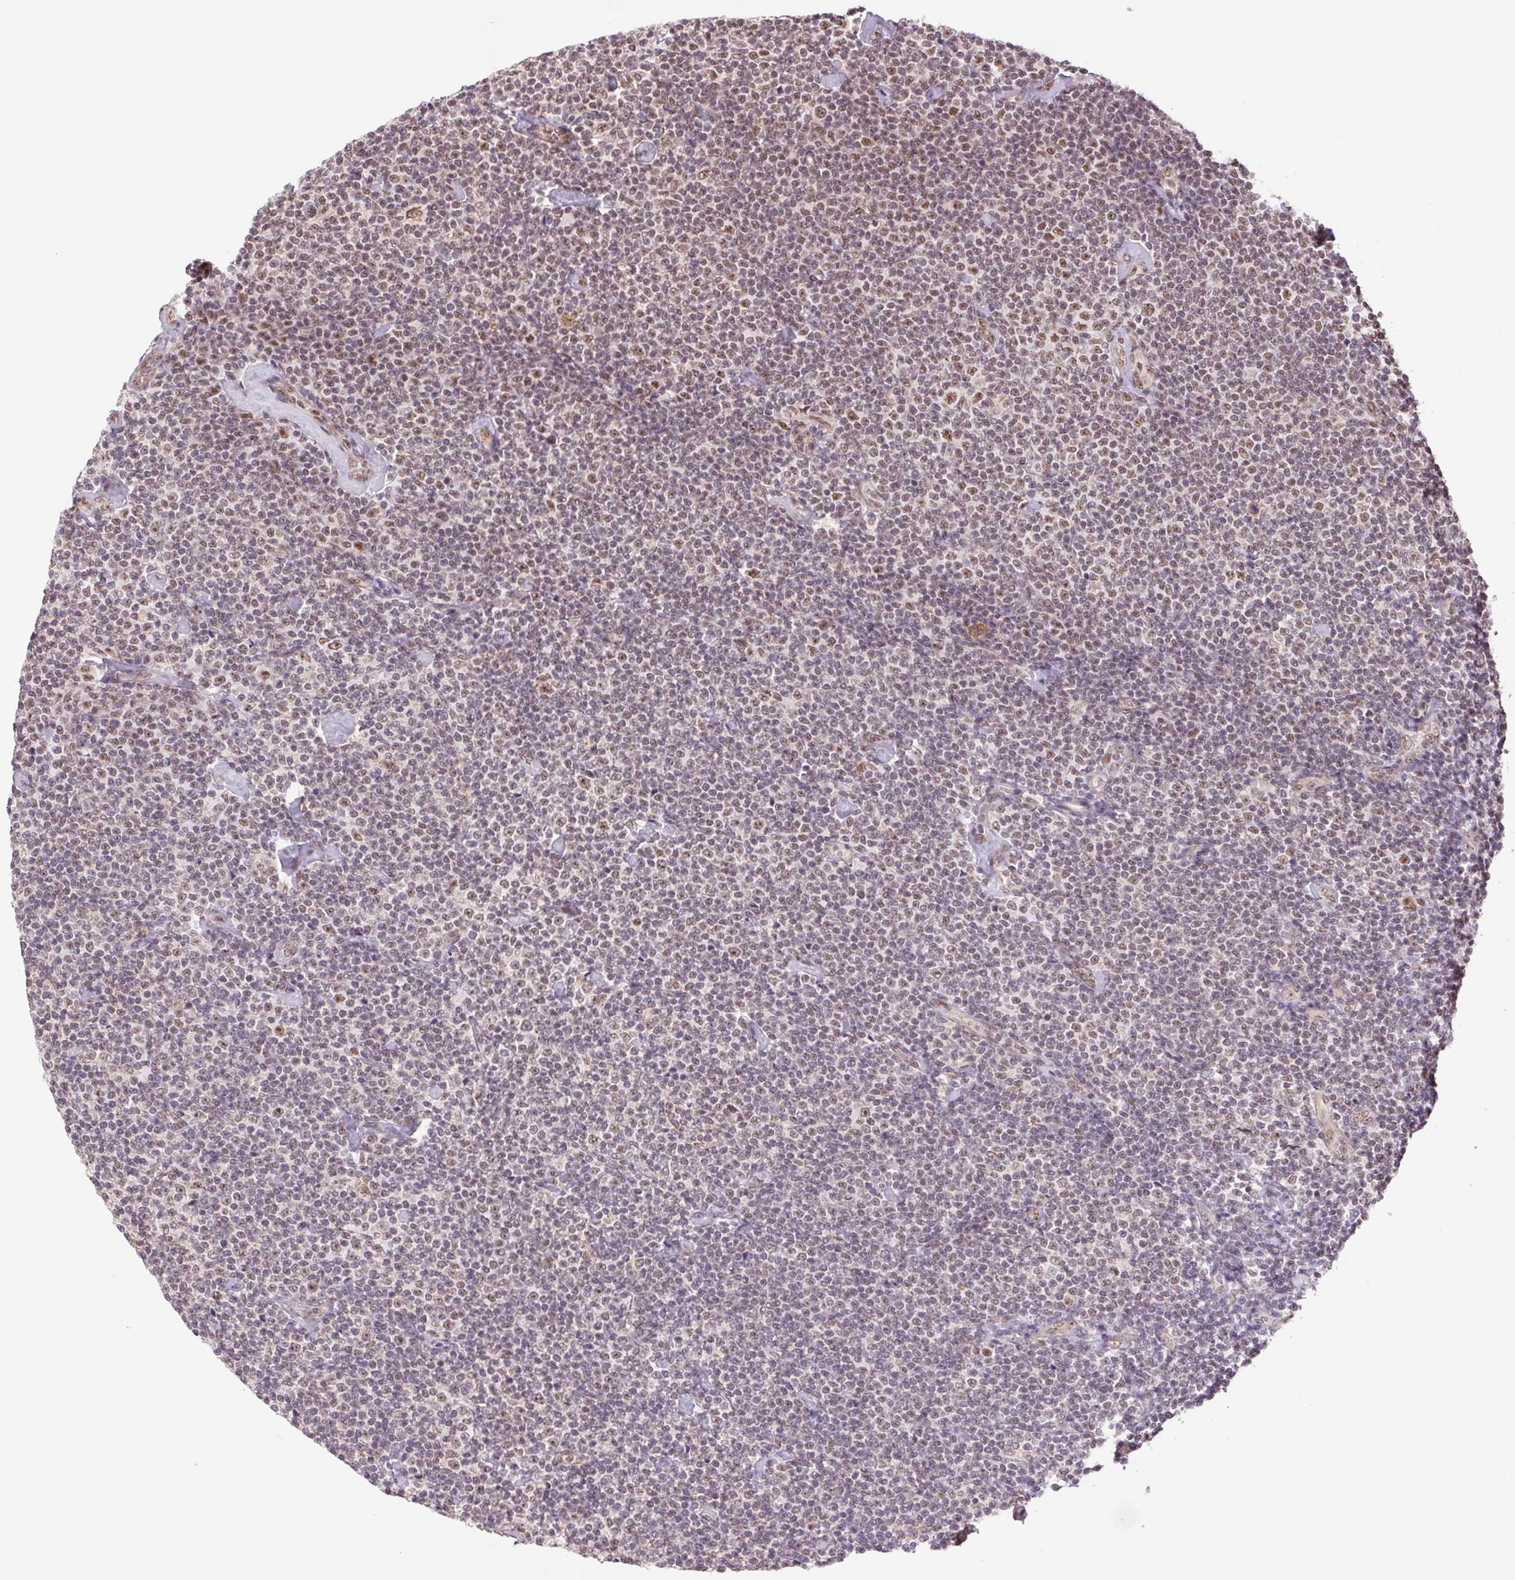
{"staining": {"intensity": "strong", "quantity": "25%-75%", "location": "nuclear"}, "tissue": "lymphoma", "cell_type": "Tumor cells", "image_type": "cancer", "snomed": [{"axis": "morphology", "description": "Malignant lymphoma, non-Hodgkin's type, Low grade"}, {"axis": "topography", "description": "Lymph node"}], "caption": "Brown immunohistochemical staining in lymphoma reveals strong nuclear positivity in approximately 25%-75% of tumor cells.", "gene": "CWC25", "patient": {"sex": "male", "age": 81}}